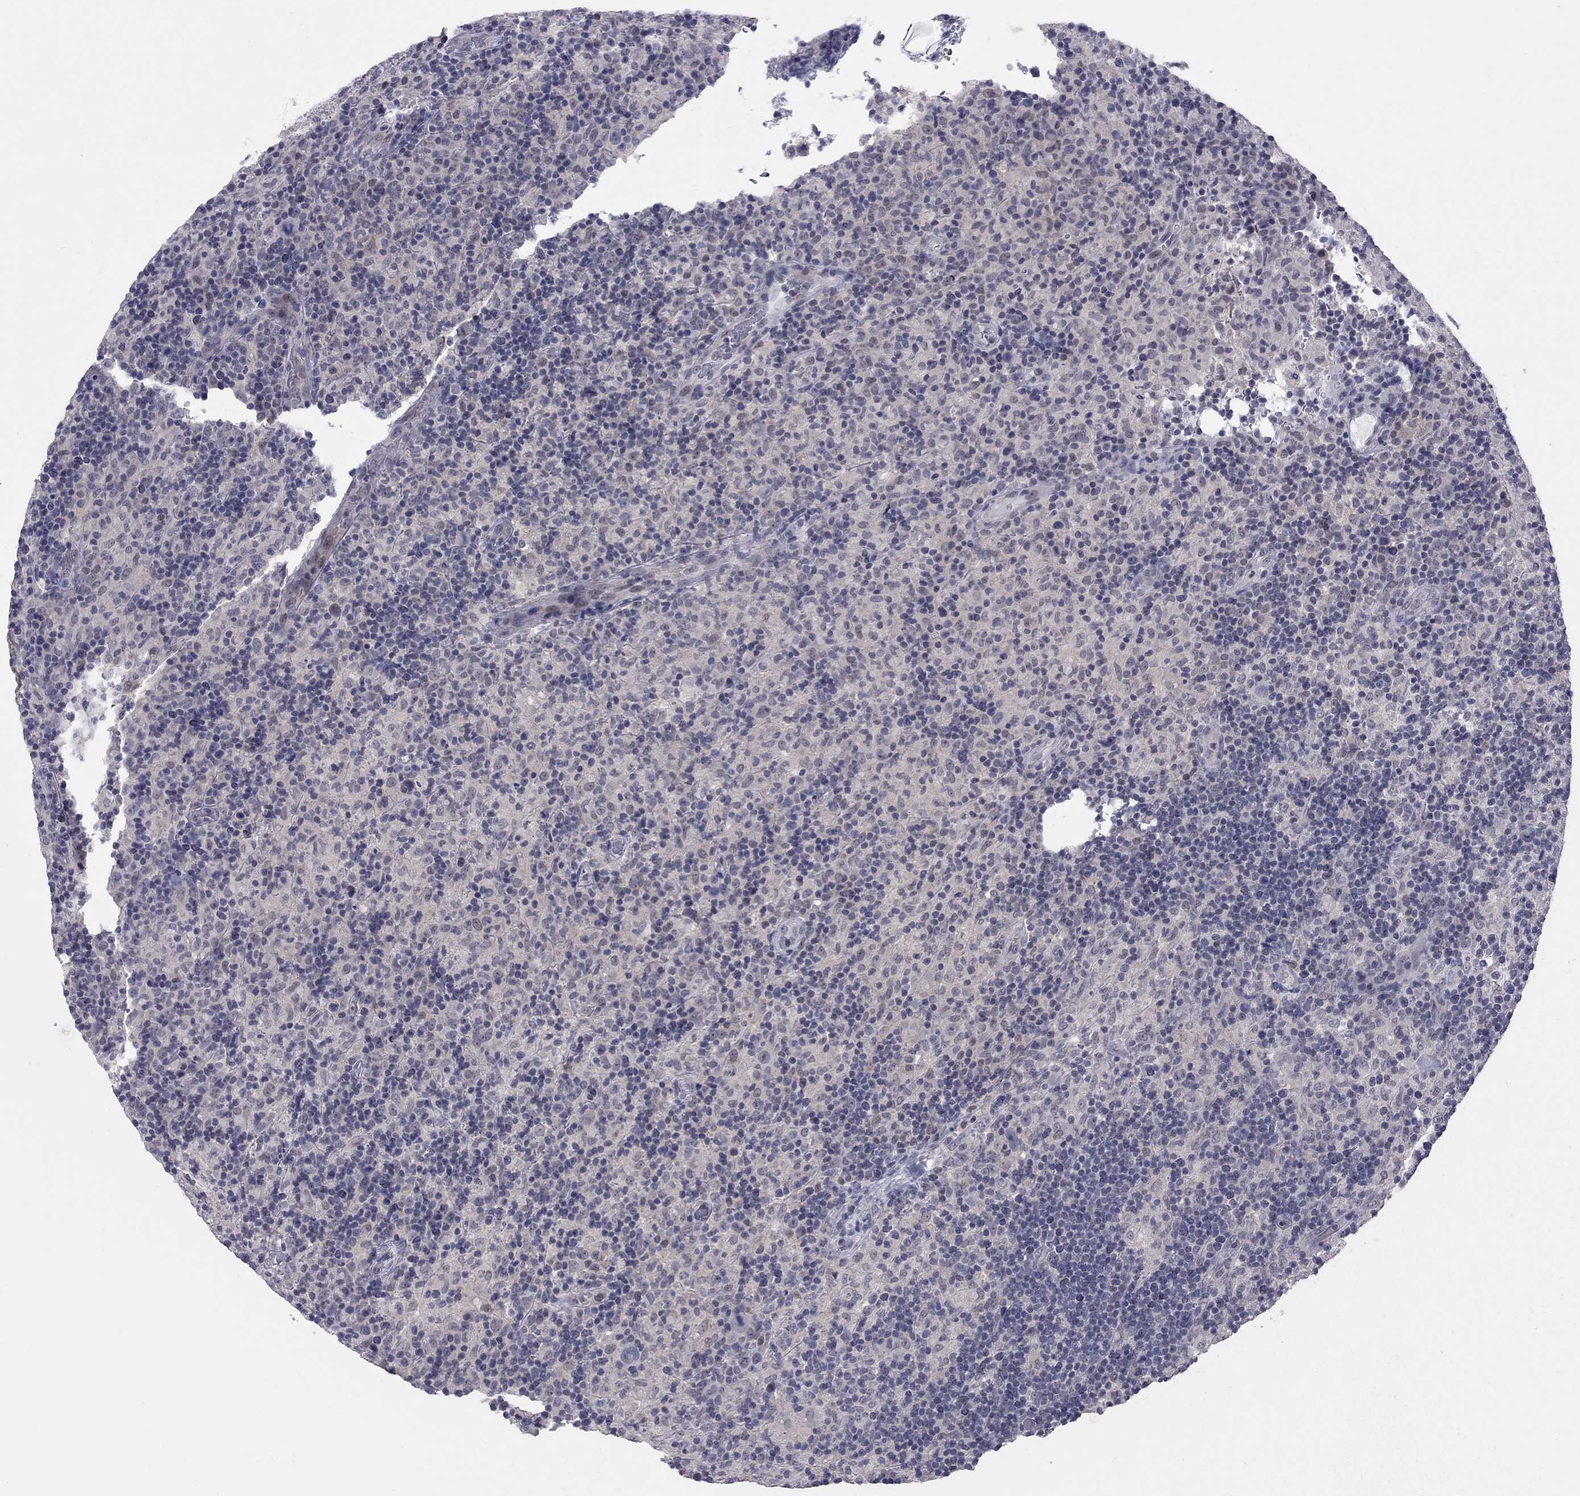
{"staining": {"intensity": "negative", "quantity": "none", "location": "none"}, "tissue": "lymphoma", "cell_type": "Tumor cells", "image_type": "cancer", "snomed": [{"axis": "morphology", "description": "Hodgkin's disease, NOS"}, {"axis": "topography", "description": "Lymph node"}], "caption": "The histopathology image reveals no staining of tumor cells in lymphoma. (Stains: DAB immunohistochemistry (IHC) with hematoxylin counter stain, Microscopy: brightfield microscopy at high magnification).", "gene": "SHOC2", "patient": {"sex": "male", "age": 70}}